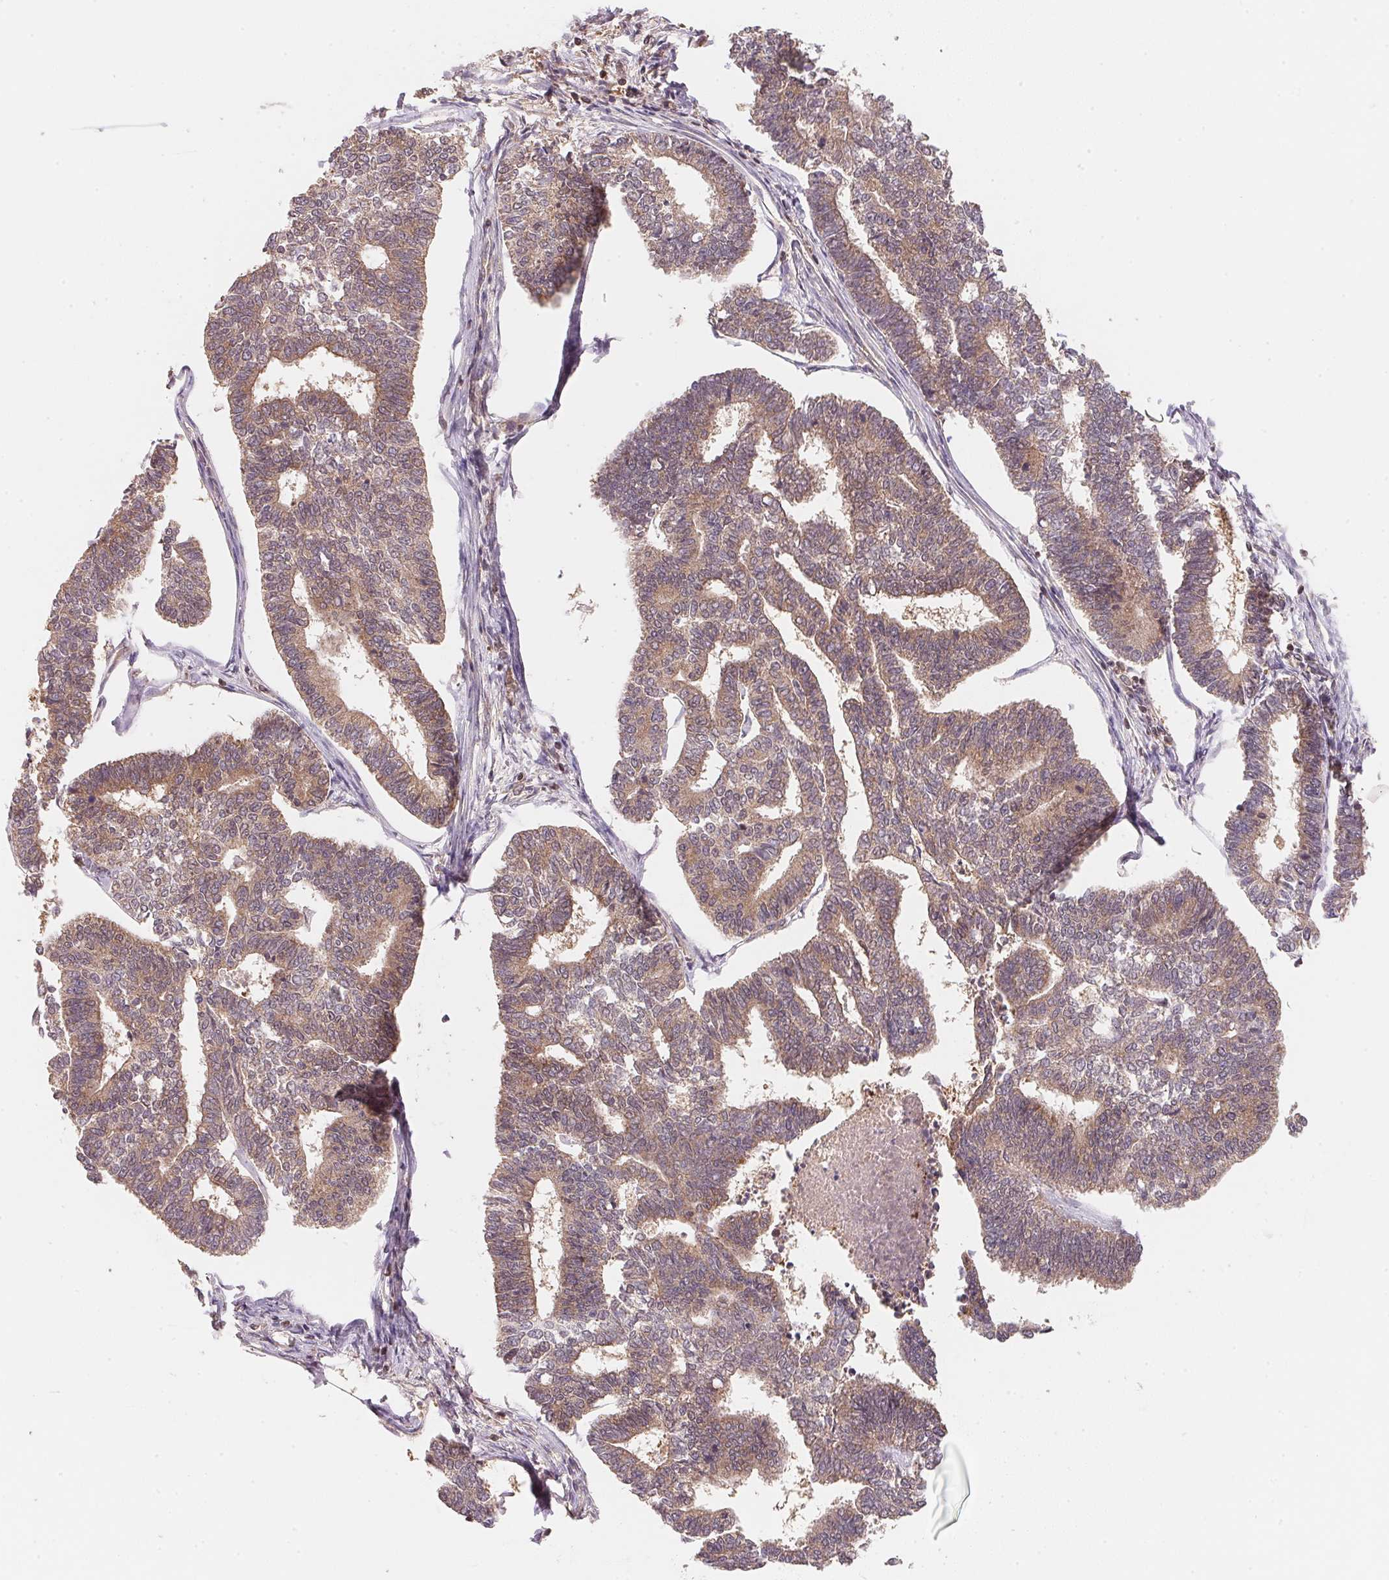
{"staining": {"intensity": "weak", "quantity": "25%-75%", "location": "cytoplasmic/membranous"}, "tissue": "endometrial cancer", "cell_type": "Tumor cells", "image_type": "cancer", "snomed": [{"axis": "morphology", "description": "Adenocarcinoma, NOS"}, {"axis": "topography", "description": "Endometrium"}], "caption": "Tumor cells reveal low levels of weak cytoplasmic/membranous staining in about 25%-75% of cells in endometrial adenocarcinoma. (DAB = brown stain, brightfield microscopy at high magnification).", "gene": "CCDC102B", "patient": {"sex": "female", "age": 70}}